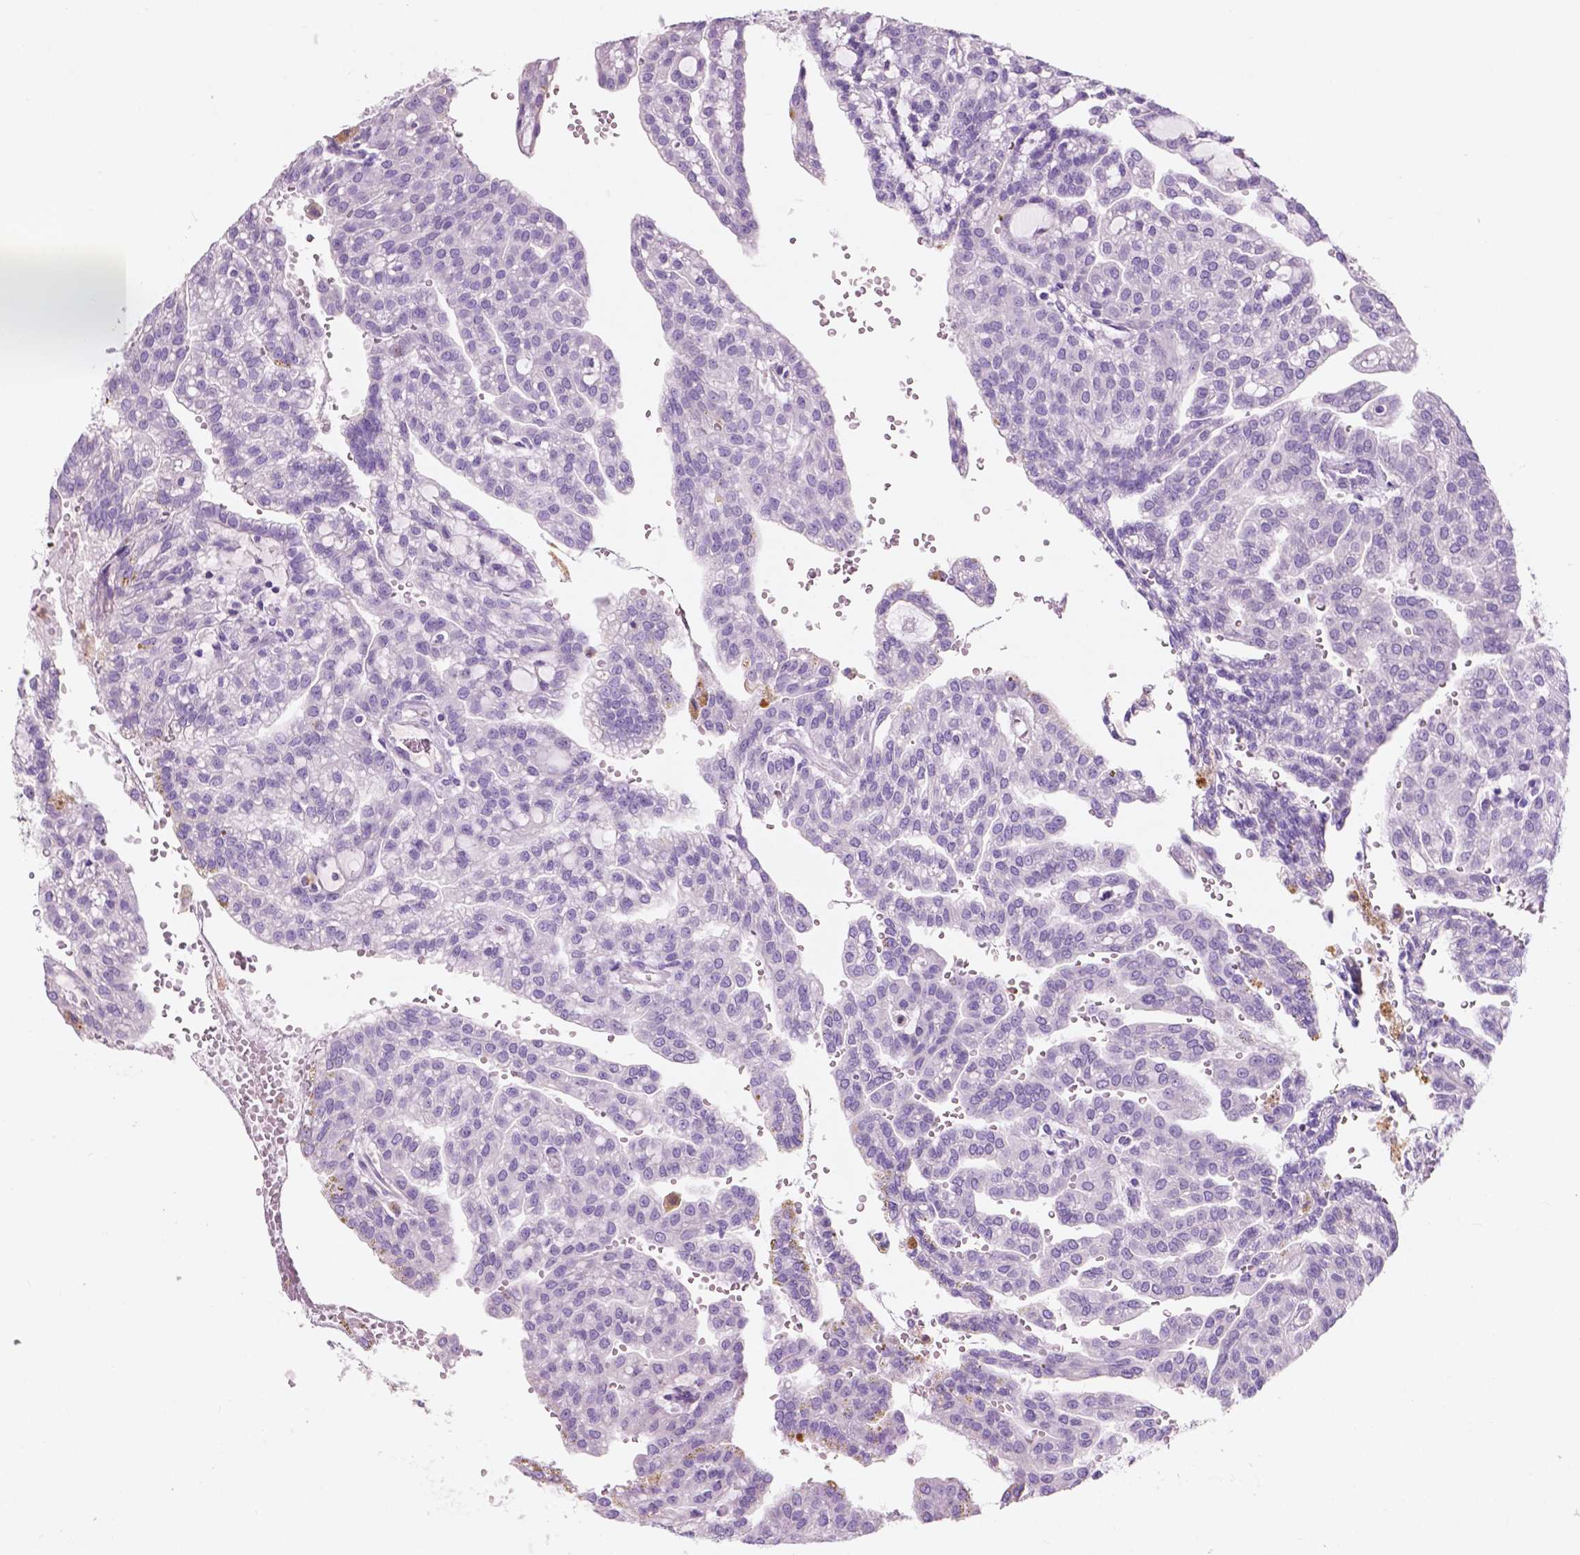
{"staining": {"intensity": "negative", "quantity": "none", "location": "none"}, "tissue": "renal cancer", "cell_type": "Tumor cells", "image_type": "cancer", "snomed": [{"axis": "morphology", "description": "Adenocarcinoma, NOS"}, {"axis": "topography", "description": "Kidney"}], "caption": "Adenocarcinoma (renal) was stained to show a protein in brown. There is no significant positivity in tumor cells.", "gene": "CUZD1", "patient": {"sex": "male", "age": 63}}